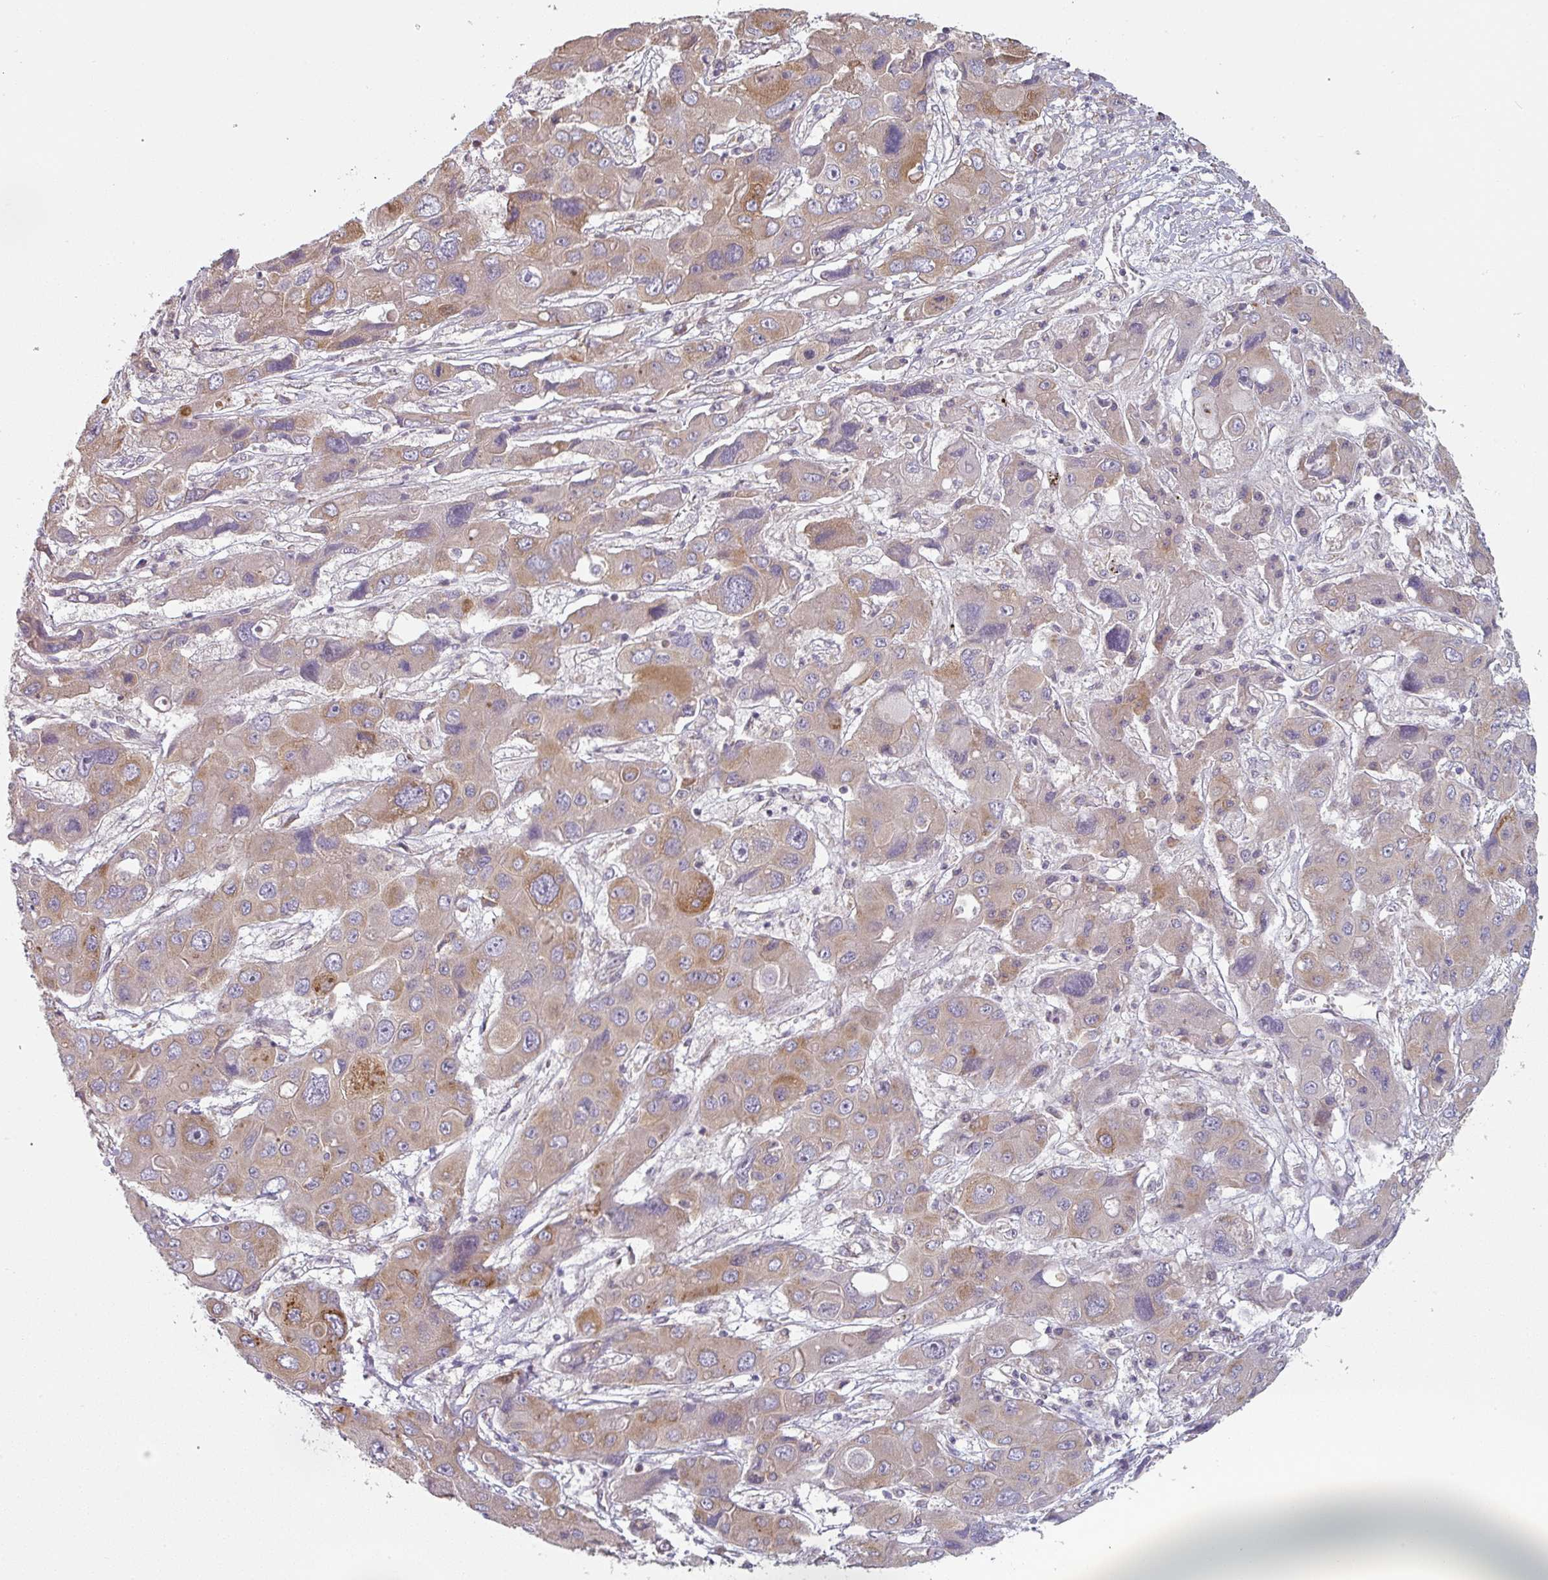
{"staining": {"intensity": "moderate", "quantity": "25%-75%", "location": "cytoplasmic/membranous"}, "tissue": "liver cancer", "cell_type": "Tumor cells", "image_type": "cancer", "snomed": [{"axis": "morphology", "description": "Cholangiocarcinoma"}, {"axis": "topography", "description": "Liver"}], "caption": "Cholangiocarcinoma (liver) was stained to show a protein in brown. There is medium levels of moderate cytoplasmic/membranous expression in about 25%-75% of tumor cells. Using DAB (3,3'-diaminobenzidine) (brown) and hematoxylin (blue) stains, captured at high magnification using brightfield microscopy.", "gene": "TAPT1", "patient": {"sex": "male", "age": 67}}